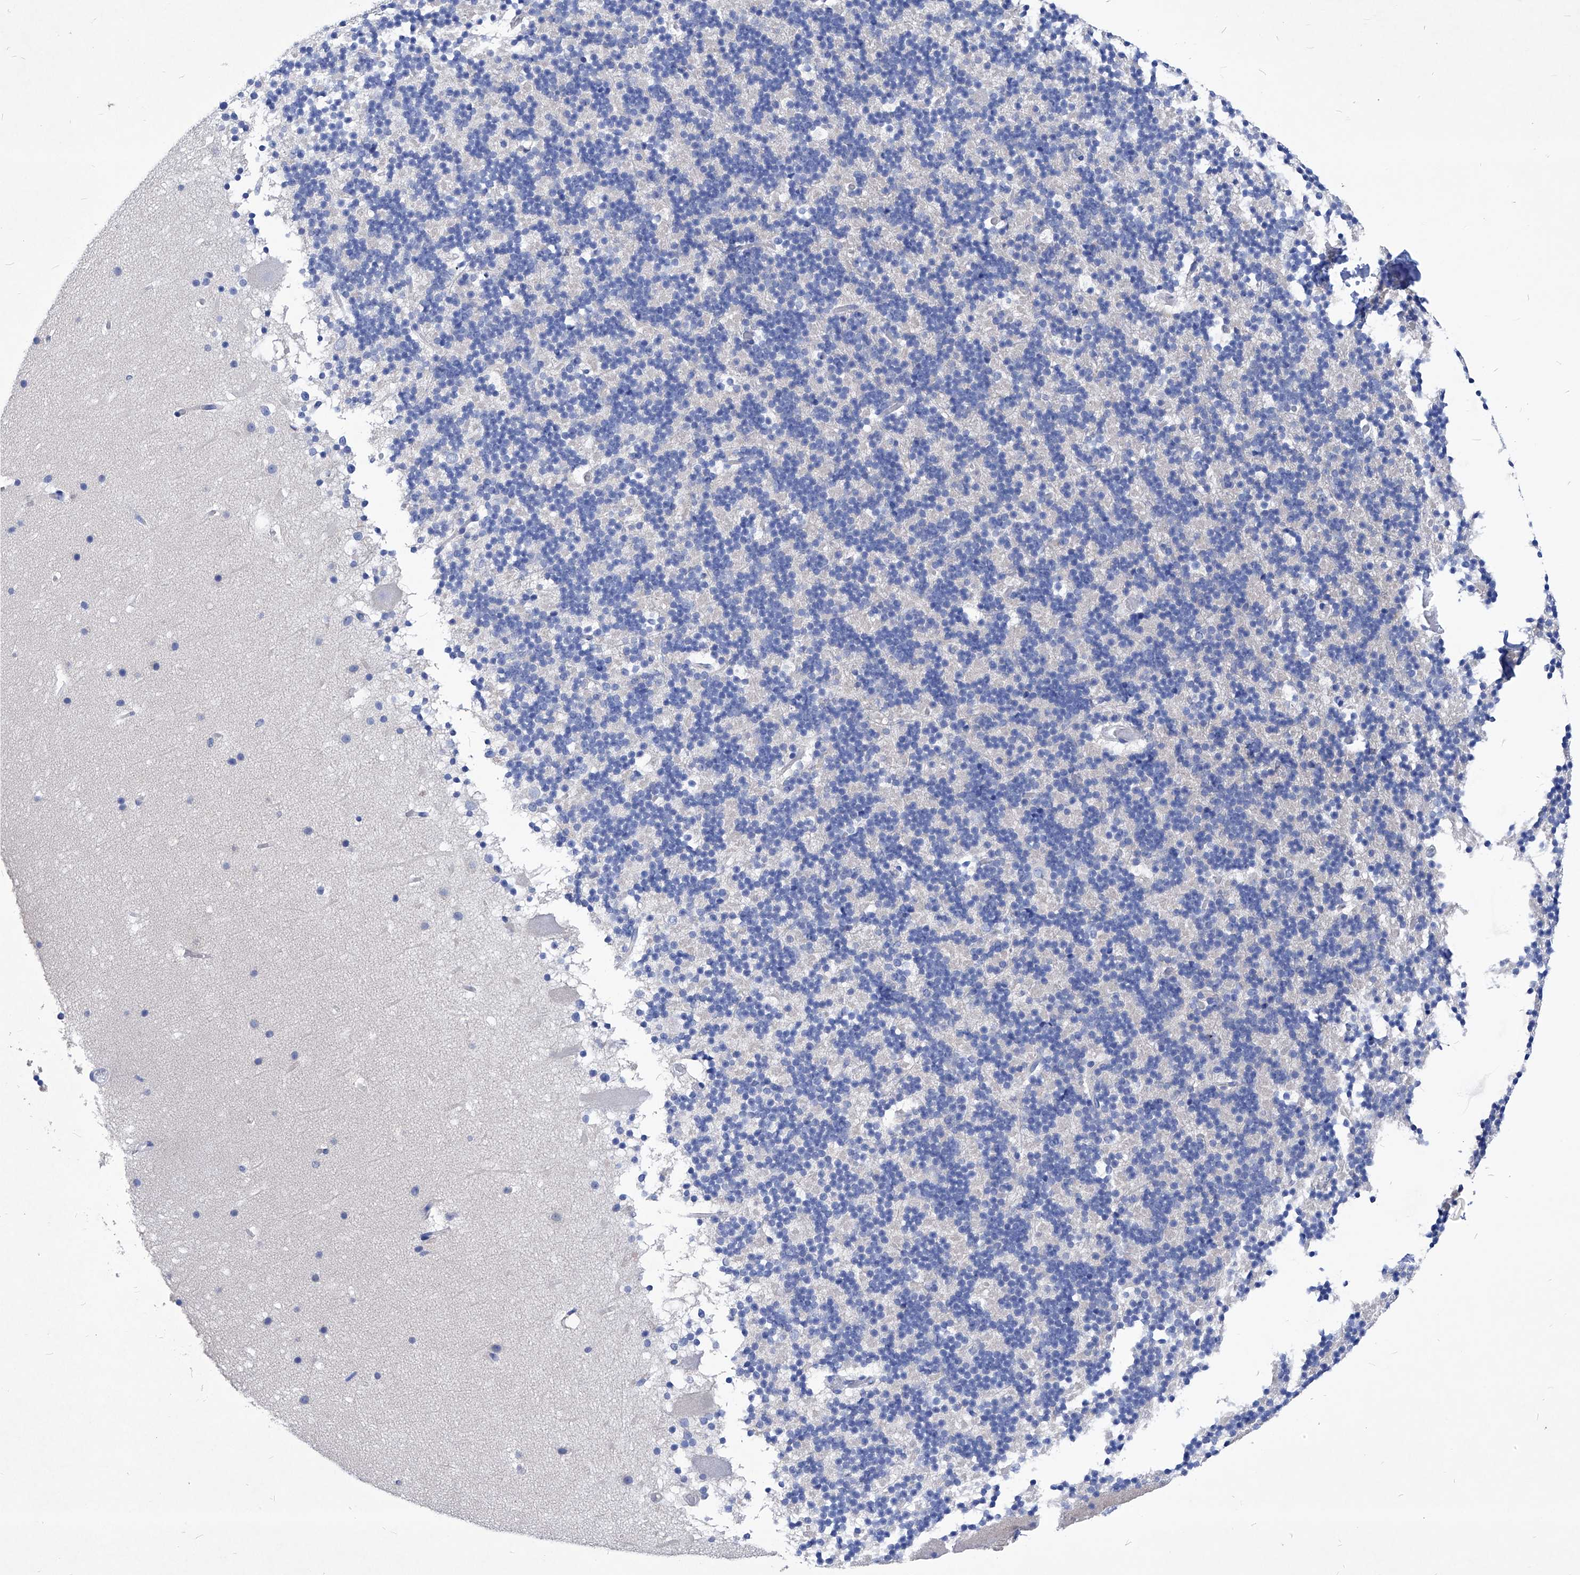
{"staining": {"intensity": "negative", "quantity": "none", "location": "none"}, "tissue": "cerebellum", "cell_type": "Cells in granular layer", "image_type": "normal", "snomed": [{"axis": "morphology", "description": "Normal tissue, NOS"}, {"axis": "topography", "description": "Cerebellum"}], "caption": "IHC photomicrograph of normal cerebellum: human cerebellum stained with DAB (3,3'-diaminobenzidine) shows no significant protein expression in cells in granular layer.", "gene": "XPNPEP1", "patient": {"sex": "male", "age": 57}}